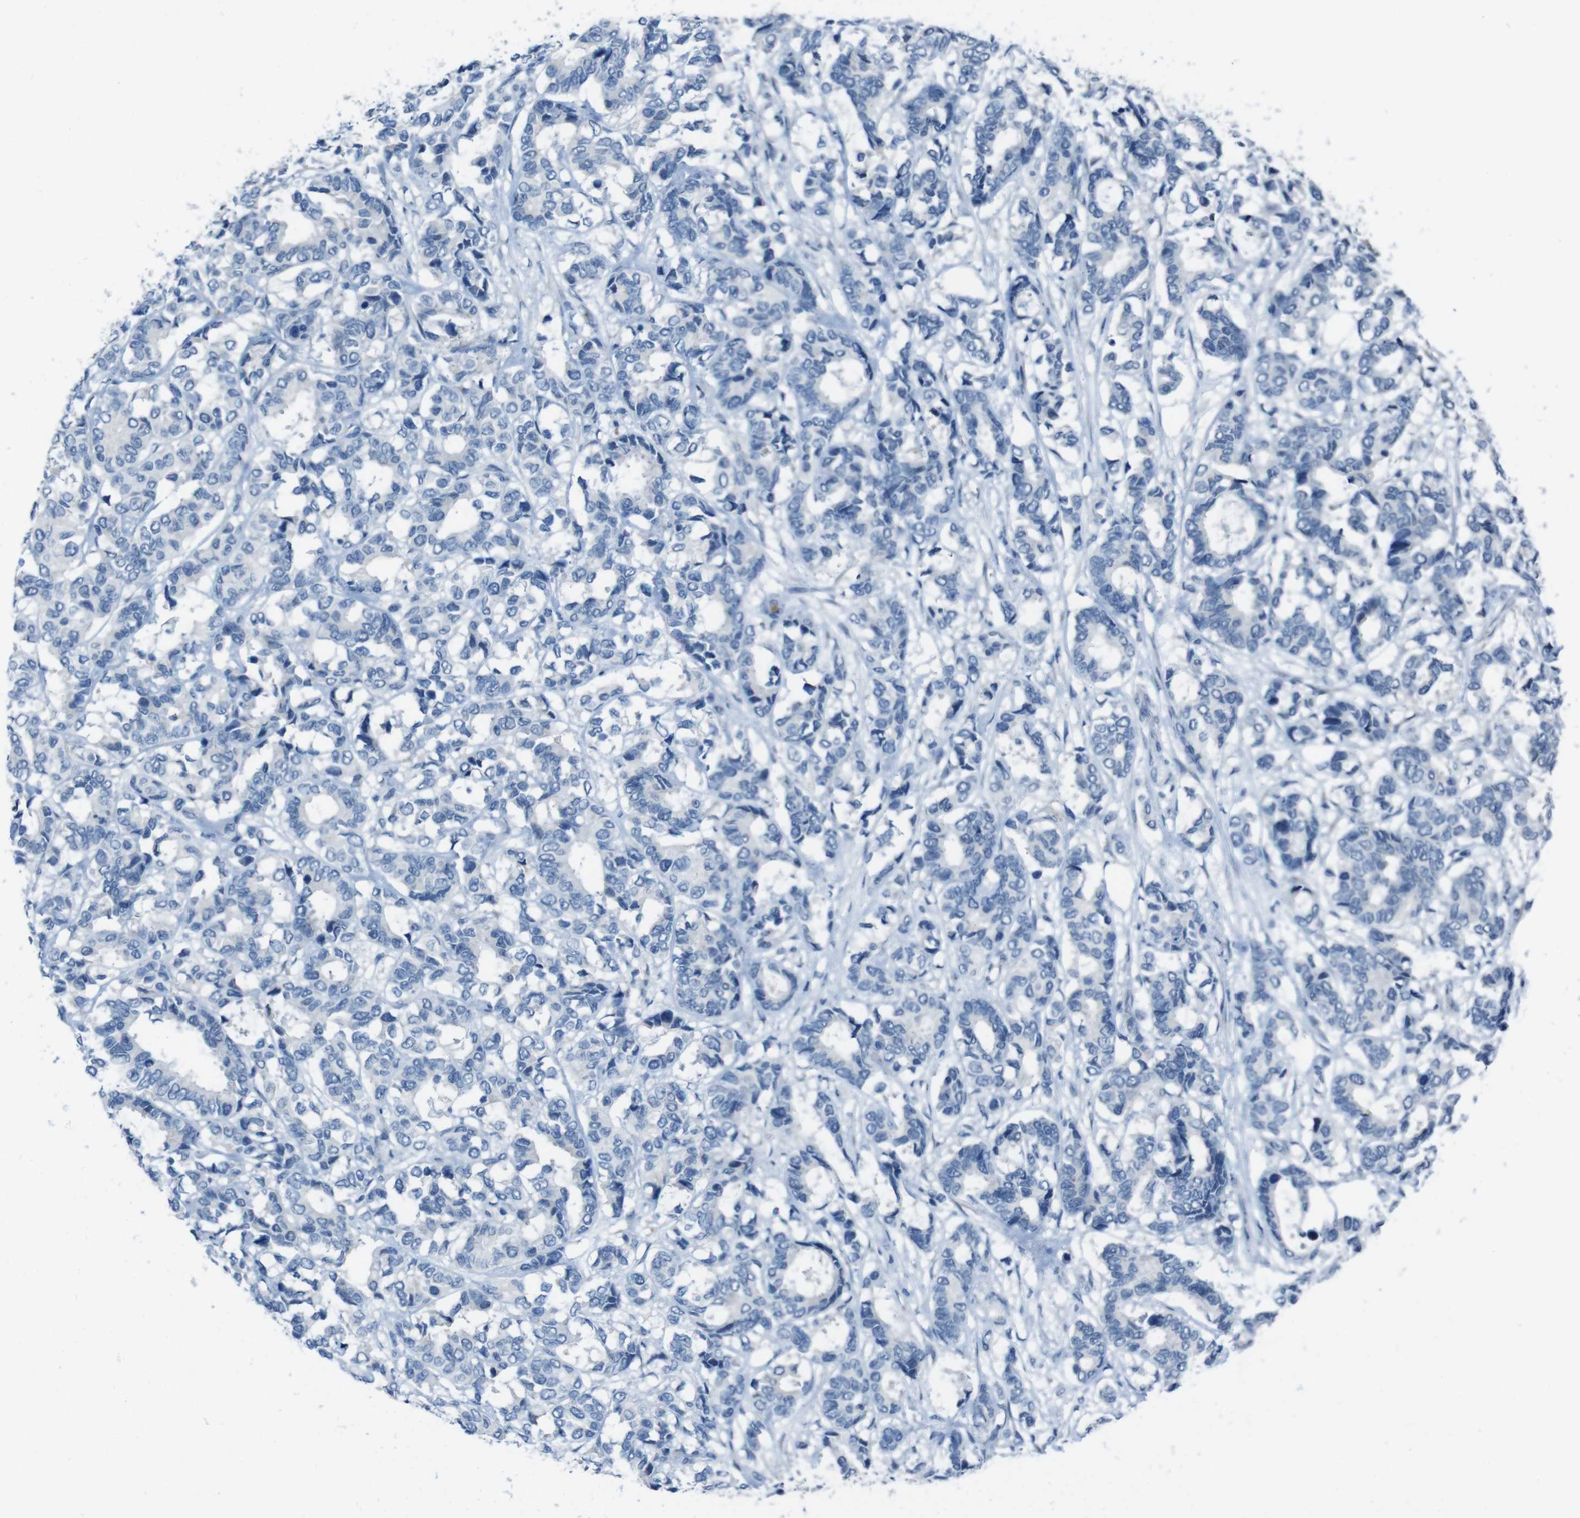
{"staining": {"intensity": "negative", "quantity": "none", "location": "none"}, "tissue": "breast cancer", "cell_type": "Tumor cells", "image_type": "cancer", "snomed": [{"axis": "morphology", "description": "Duct carcinoma"}, {"axis": "topography", "description": "Breast"}], "caption": "Protein analysis of invasive ductal carcinoma (breast) exhibits no significant expression in tumor cells. The staining was performed using DAB (3,3'-diaminobenzidine) to visualize the protein expression in brown, while the nuclei were stained in blue with hematoxylin (Magnification: 20x).", "gene": "CDHR2", "patient": {"sex": "female", "age": 87}}